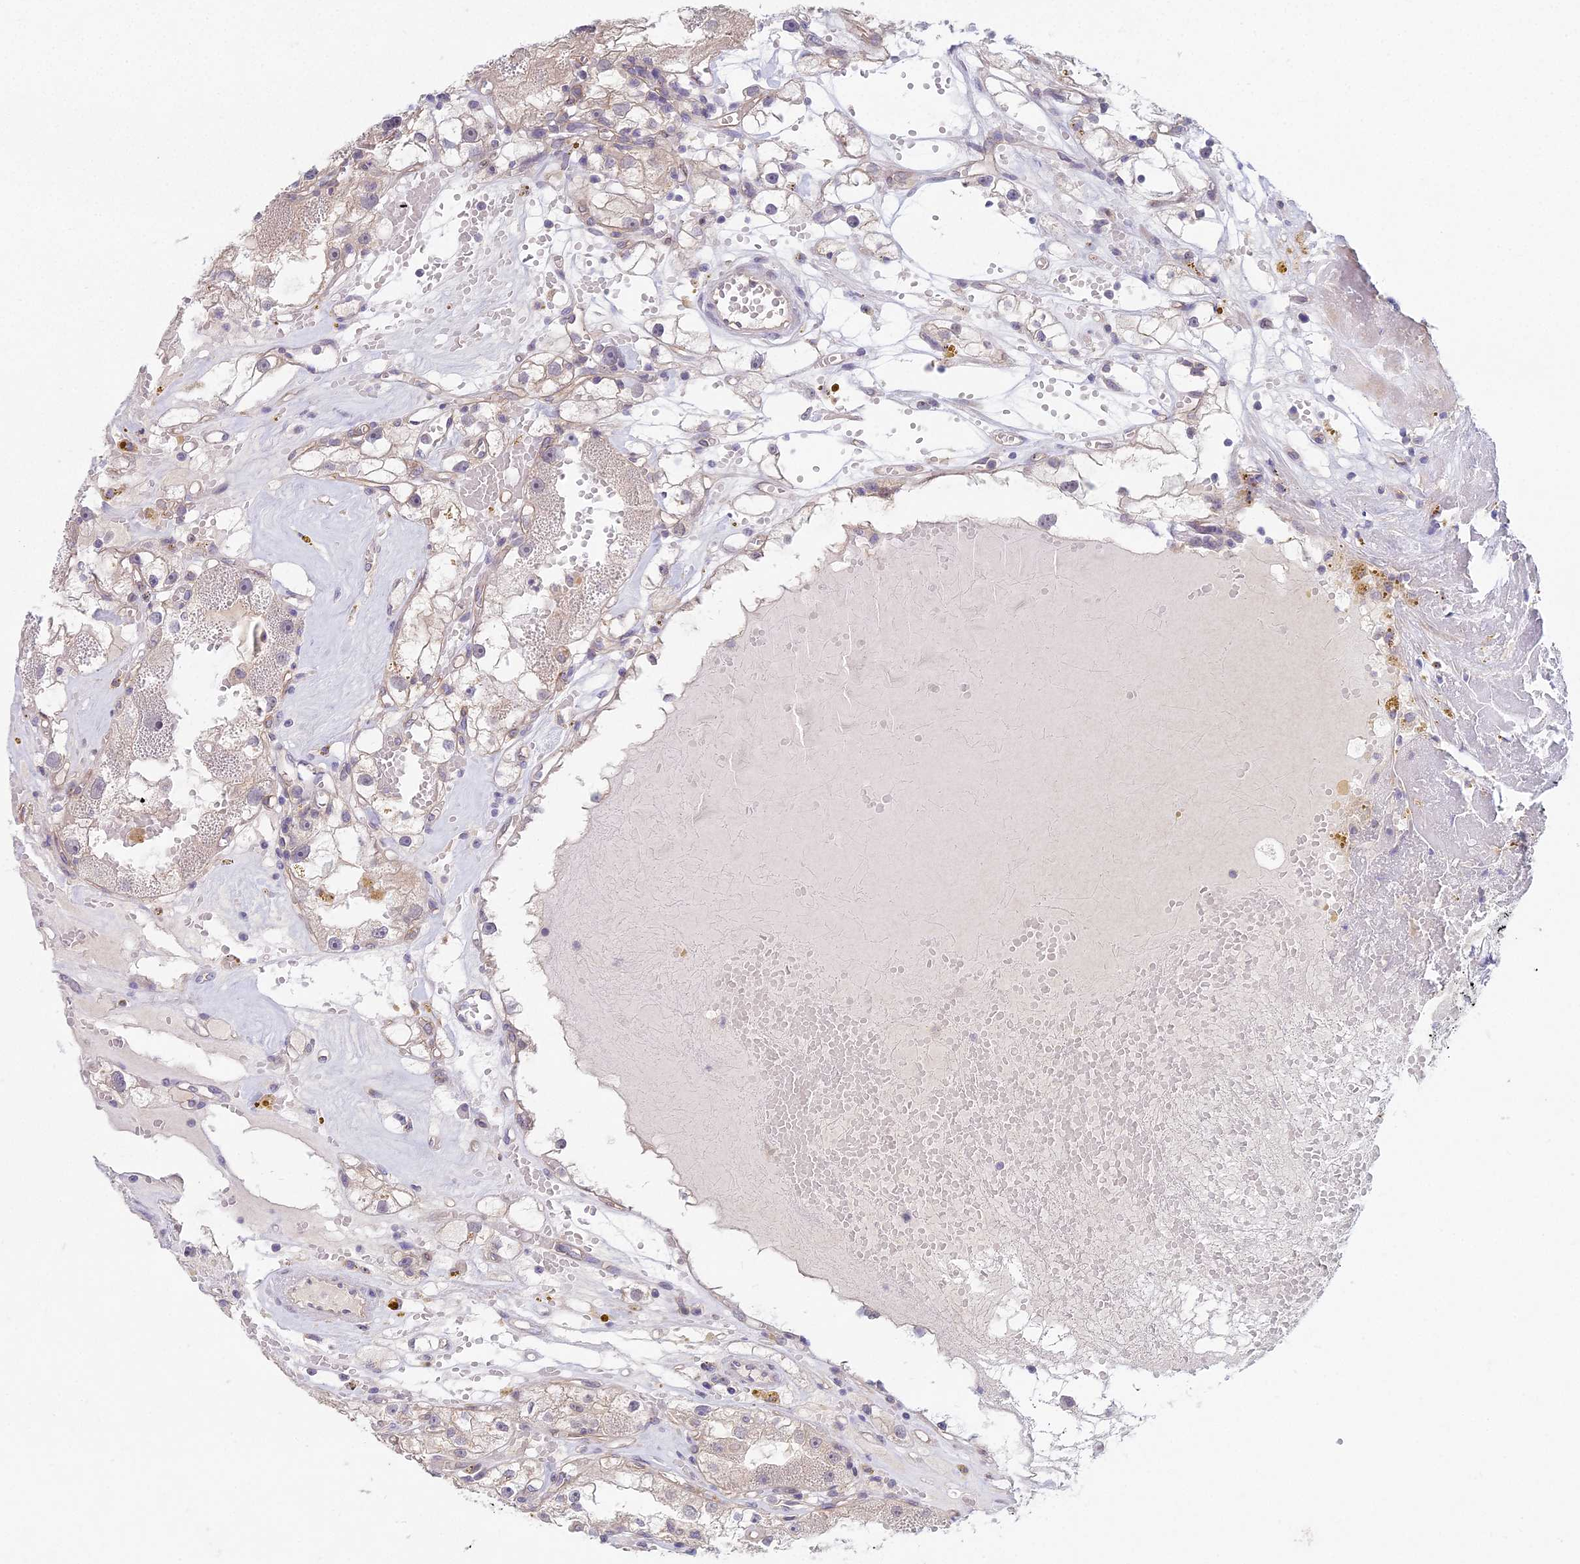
{"staining": {"intensity": "negative", "quantity": "none", "location": "none"}, "tissue": "renal cancer", "cell_type": "Tumor cells", "image_type": "cancer", "snomed": [{"axis": "morphology", "description": "Adenocarcinoma, NOS"}, {"axis": "topography", "description": "Kidney"}], "caption": "This is an IHC photomicrograph of human adenocarcinoma (renal). There is no expression in tumor cells.", "gene": "METTL26", "patient": {"sex": "male", "age": 56}}